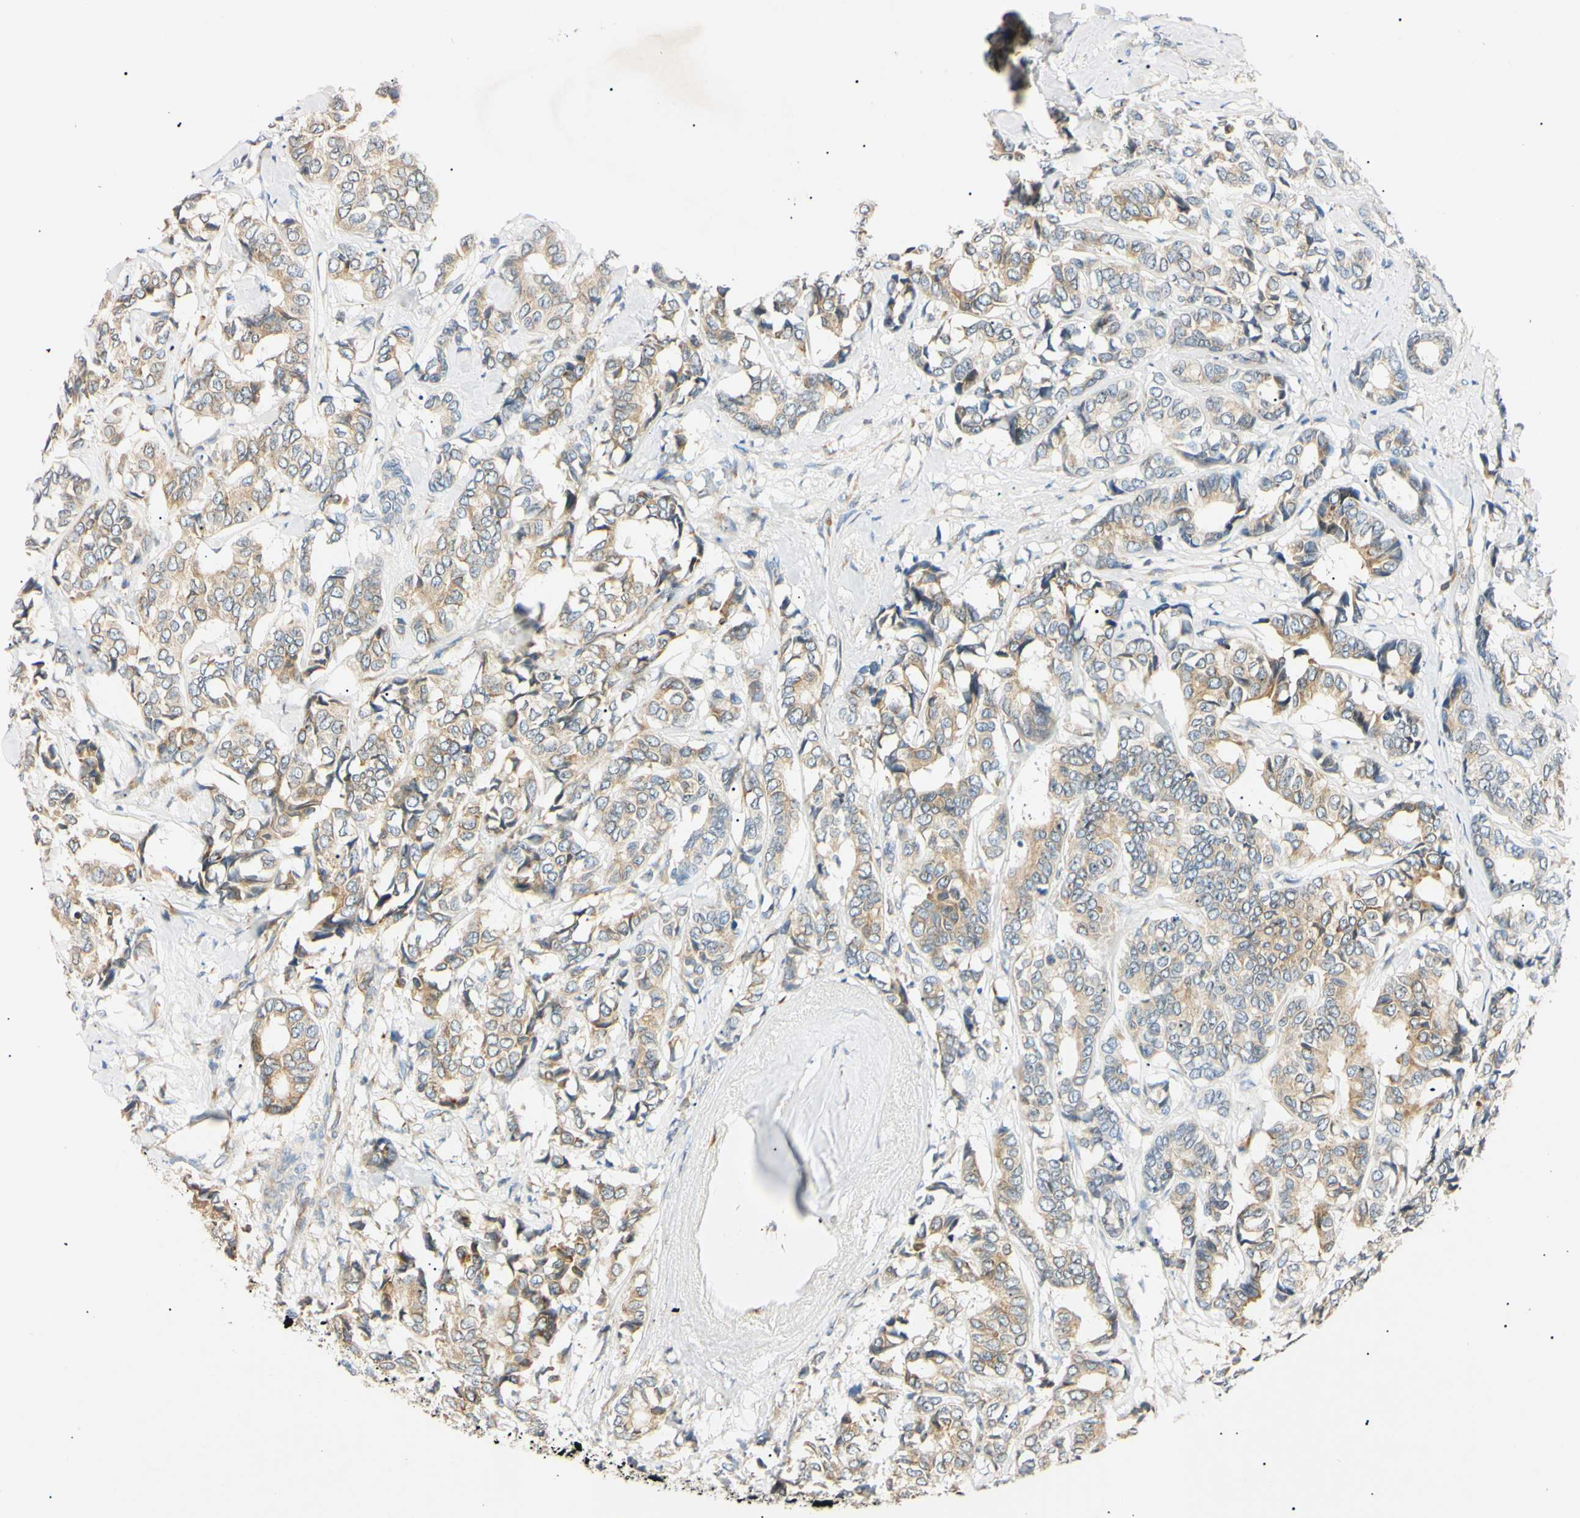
{"staining": {"intensity": "weak", "quantity": ">75%", "location": "cytoplasmic/membranous"}, "tissue": "breast cancer", "cell_type": "Tumor cells", "image_type": "cancer", "snomed": [{"axis": "morphology", "description": "Duct carcinoma"}, {"axis": "topography", "description": "Breast"}], "caption": "The photomicrograph shows immunohistochemical staining of intraductal carcinoma (breast). There is weak cytoplasmic/membranous positivity is seen in approximately >75% of tumor cells. (DAB (3,3'-diaminobenzidine) = brown stain, brightfield microscopy at high magnification).", "gene": "DNAJB12", "patient": {"sex": "female", "age": 87}}